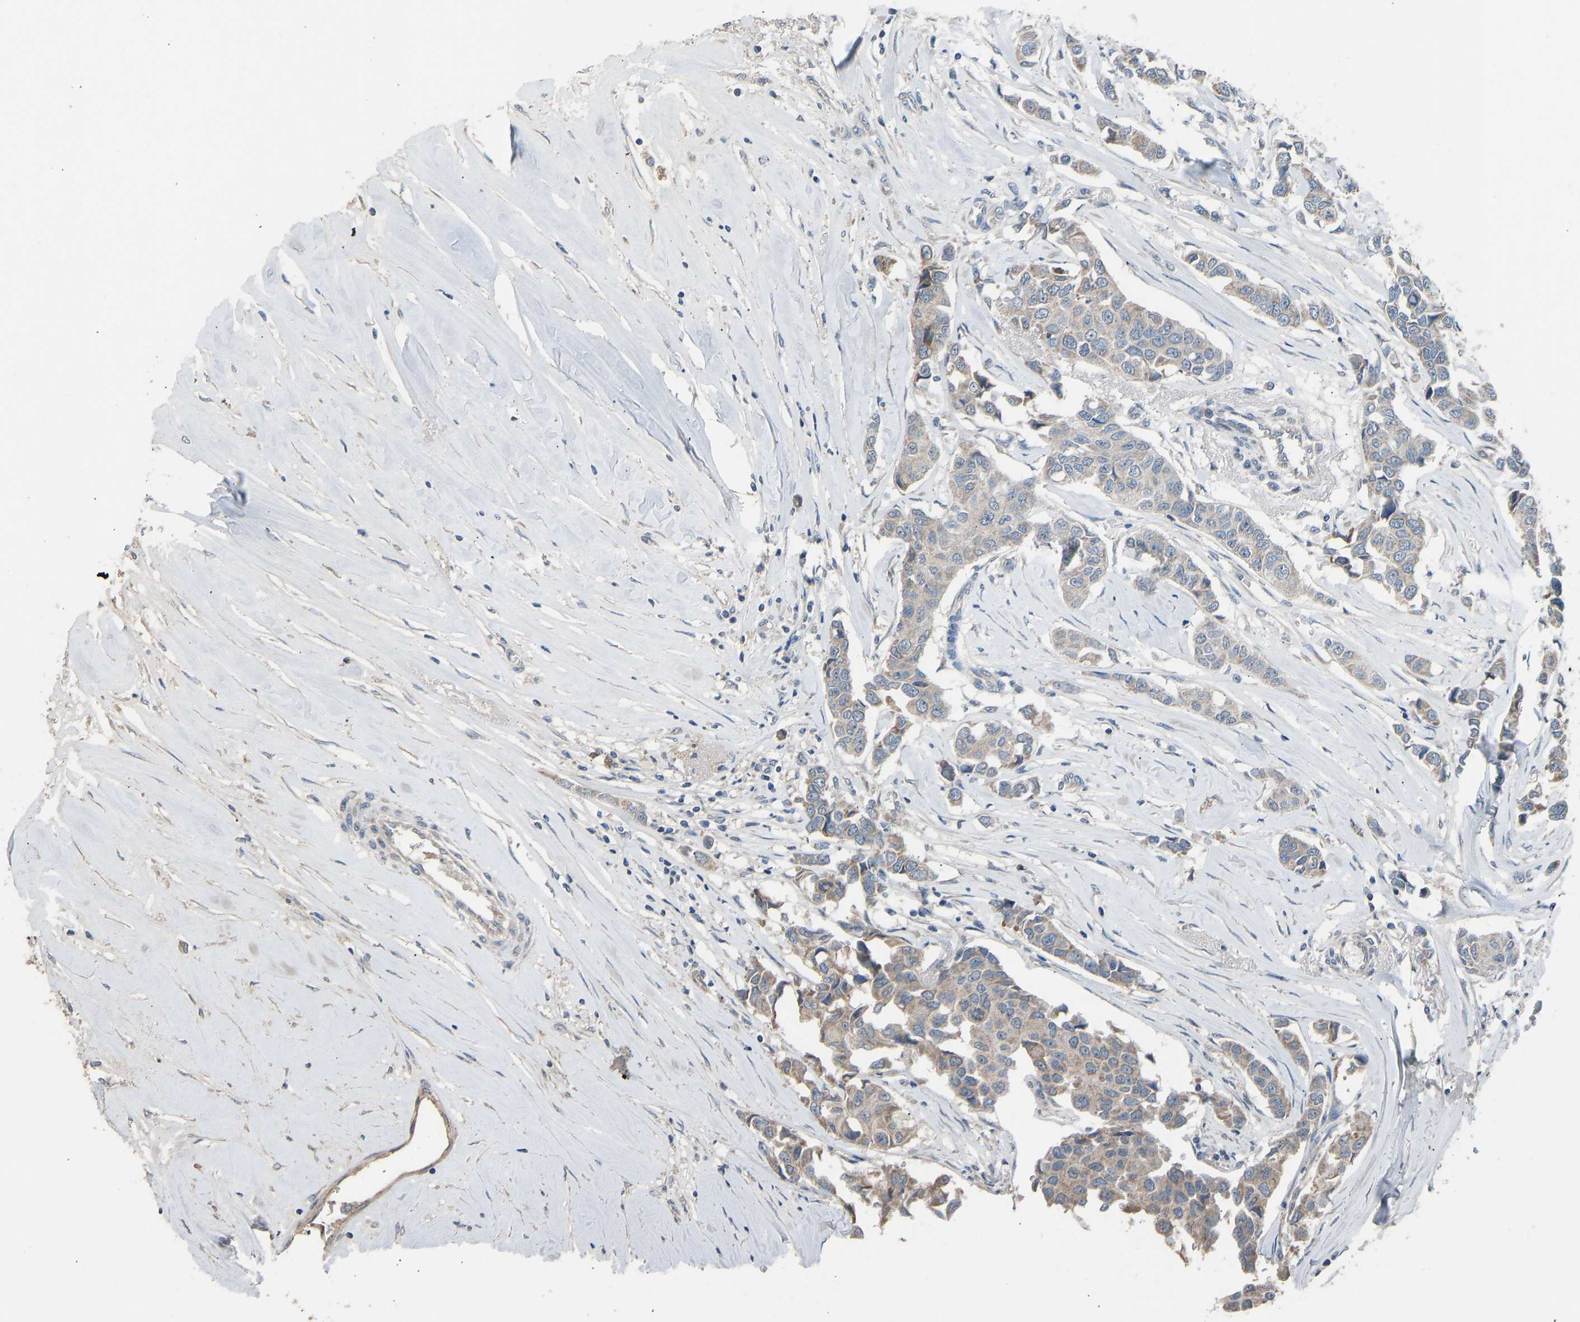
{"staining": {"intensity": "weak", "quantity": ">75%", "location": "cytoplasmic/membranous"}, "tissue": "breast cancer", "cell_type": "Tumor cells", "image_type": "cancer", "snomed": [{"axis": "morphology", "description": "Duct carcinoma"}, {"axis": "topography", "description": "Breast"}], "caption": "Brown immunohistochemical staining in infiltrating ductal carcinoma (breast) exhibits weak cytoplasmic/membranous staining in approximately >75% of tumor cells.", "gene": "TGFBR3", "patient": {"sex": "female", "age": 80}}